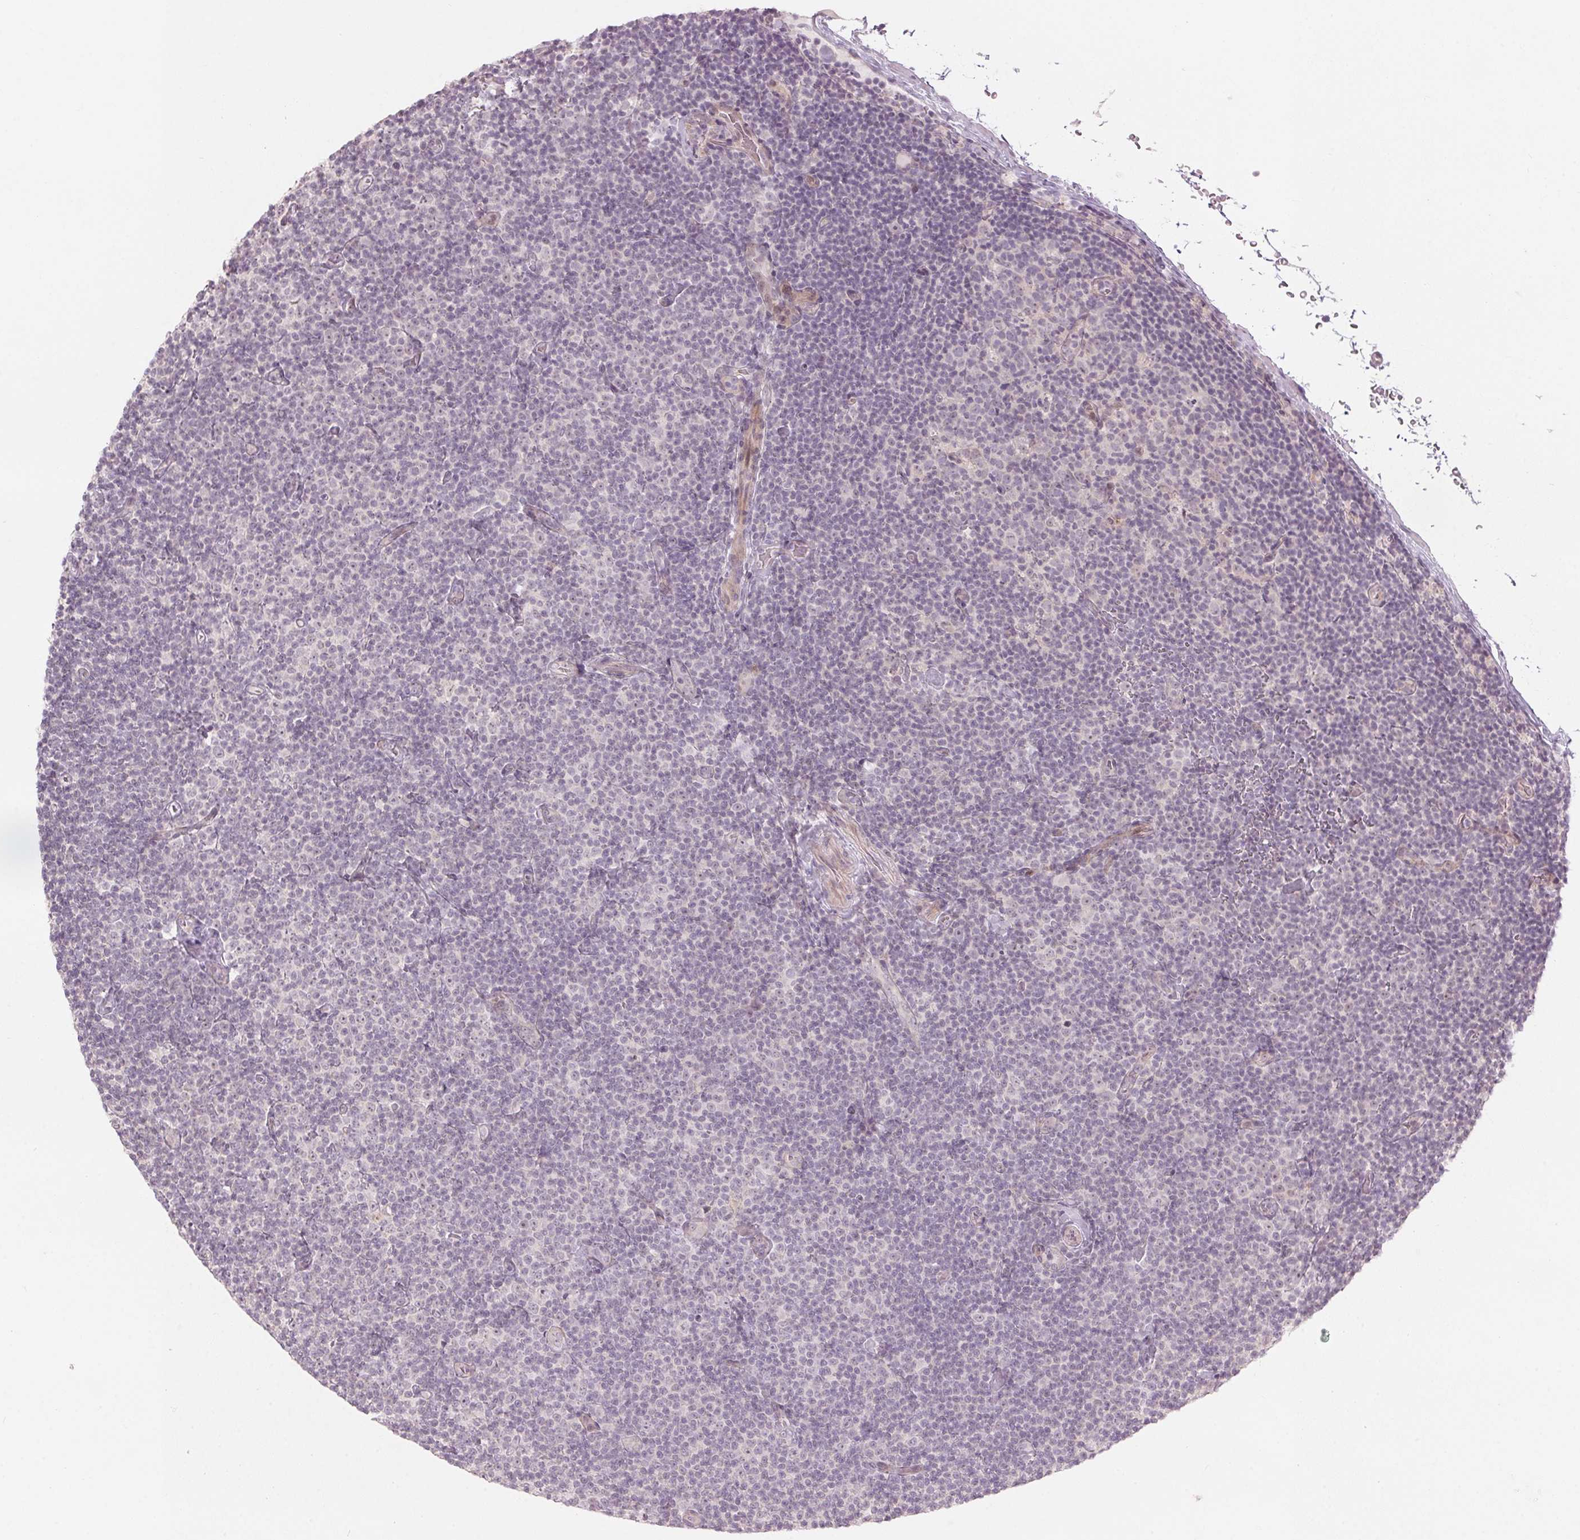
{"staining": {"intensity": "negative", "quantity": "none", "location": "none"}, "tissue": "lymphoma", "cell_type": "Tumor cells", "image_type": "cancer", "snomed": [{"axis": "morphology", "description": "Malignant lymphoma, non-Hodgkin's type, Low grade"}, {"axis": "topography", "description": "Lymph node"}], "caption": "DAB (3,3'-diaminobenzidine) immunohistochemical staining of human lymphoma demonstrates no significant staining in tumor cells.", "gene": "TMED6", "patient": {"sex": "male", "age": 81}}